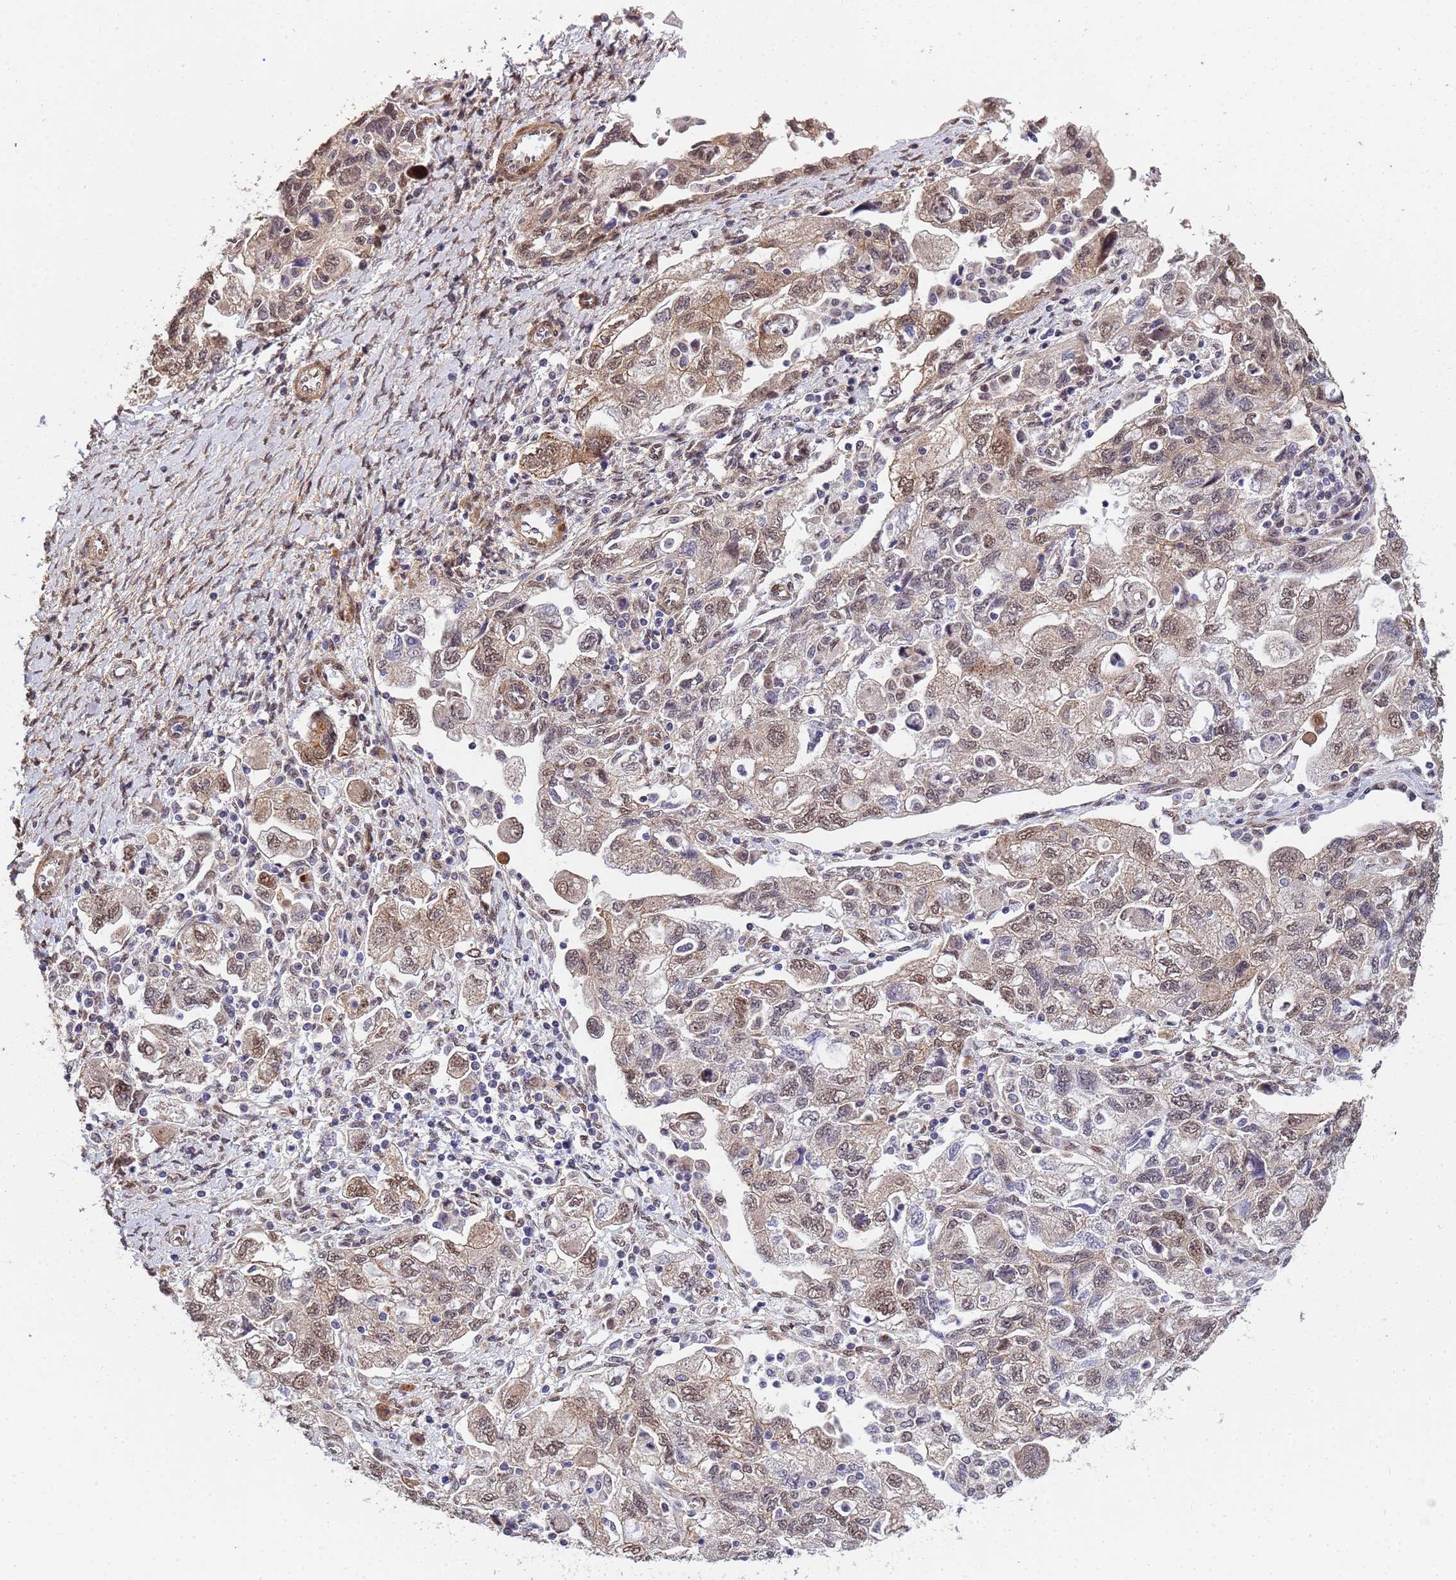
{"staining": {"intensity": "weak", "quantity": ">75%", "location": "cytoplasmic/membranous,nuclear"}, "tissue": "ovarian cancer", "cell_type": "Tumor cells", "image_type": "cancer", "snomed": [{"axis": "morphology", "description": "Carcinoma, NOS"}, {"axis": "morphology", "description": "Cystadenocarcinoma, serous, NOS"}, {"axis": "topography", "description": "Ovary"}], "caption": "Immunohistochemistry (IHC) histopathology image of ovarian cancer stained for a protein (brown), which shows low levels of weak cytoplasmic/membranous and nuclear positivity in about >75% of tumor cells.", "gene": "TRIP6", "patient": {"sex": "female", "age": 69}}